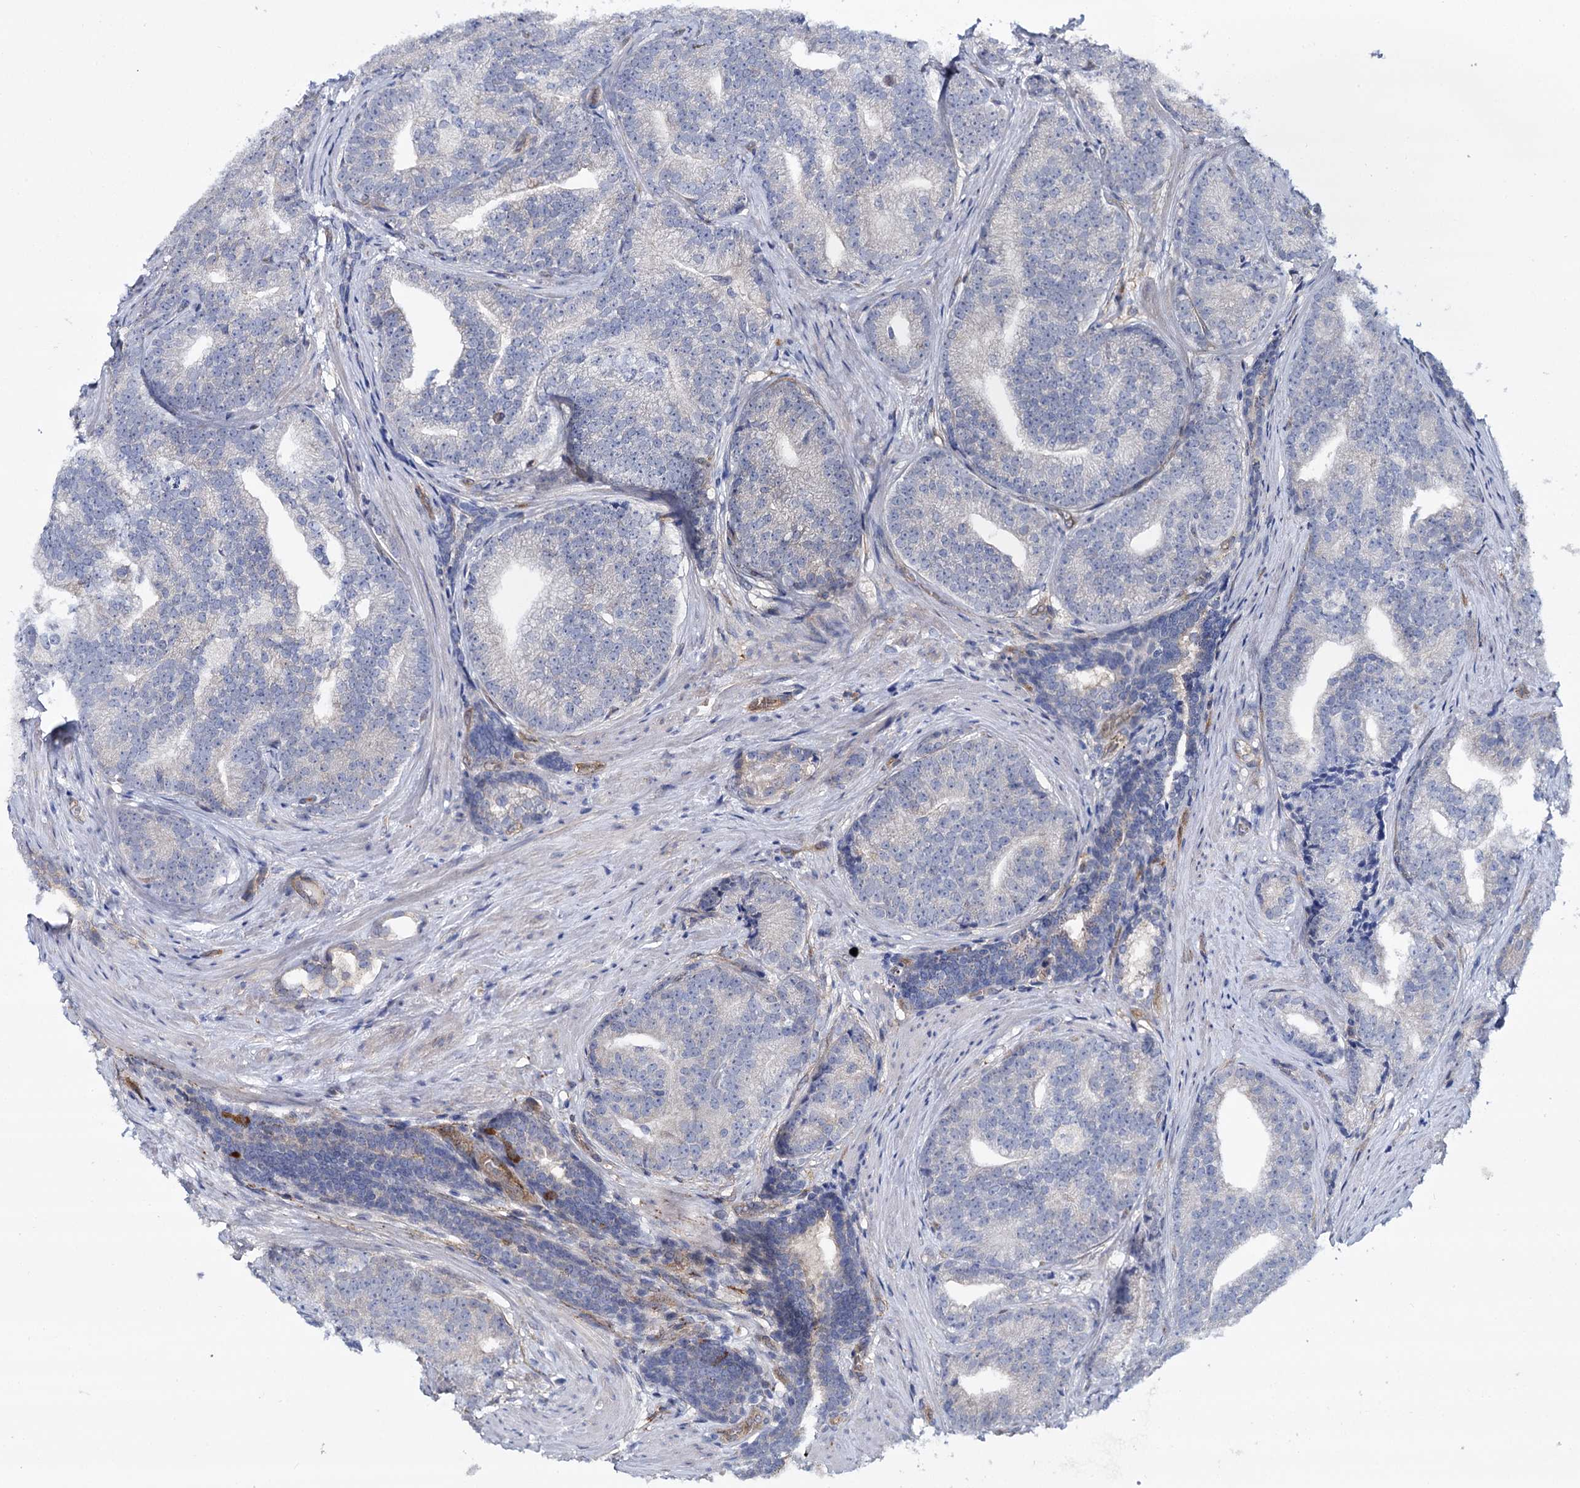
{"staining": {"intensity": "negative", "quantity": "none", "location": "none"}, "tissue": "prostate cancer", "cell_type": "Tumor cells", "image_type": "cancer", "snomed": [{"axis": "morphology", "description": "Adenocarcinoma, Low grade"}, {"axis": "topography", "description": "Prostate"}], "caption": "DAB immunohistochemical staining of prostate cancer shows no significant expression in tumor cells.", "gene": "STXBP1", "patient": {"sex": "male", "age": 71}}